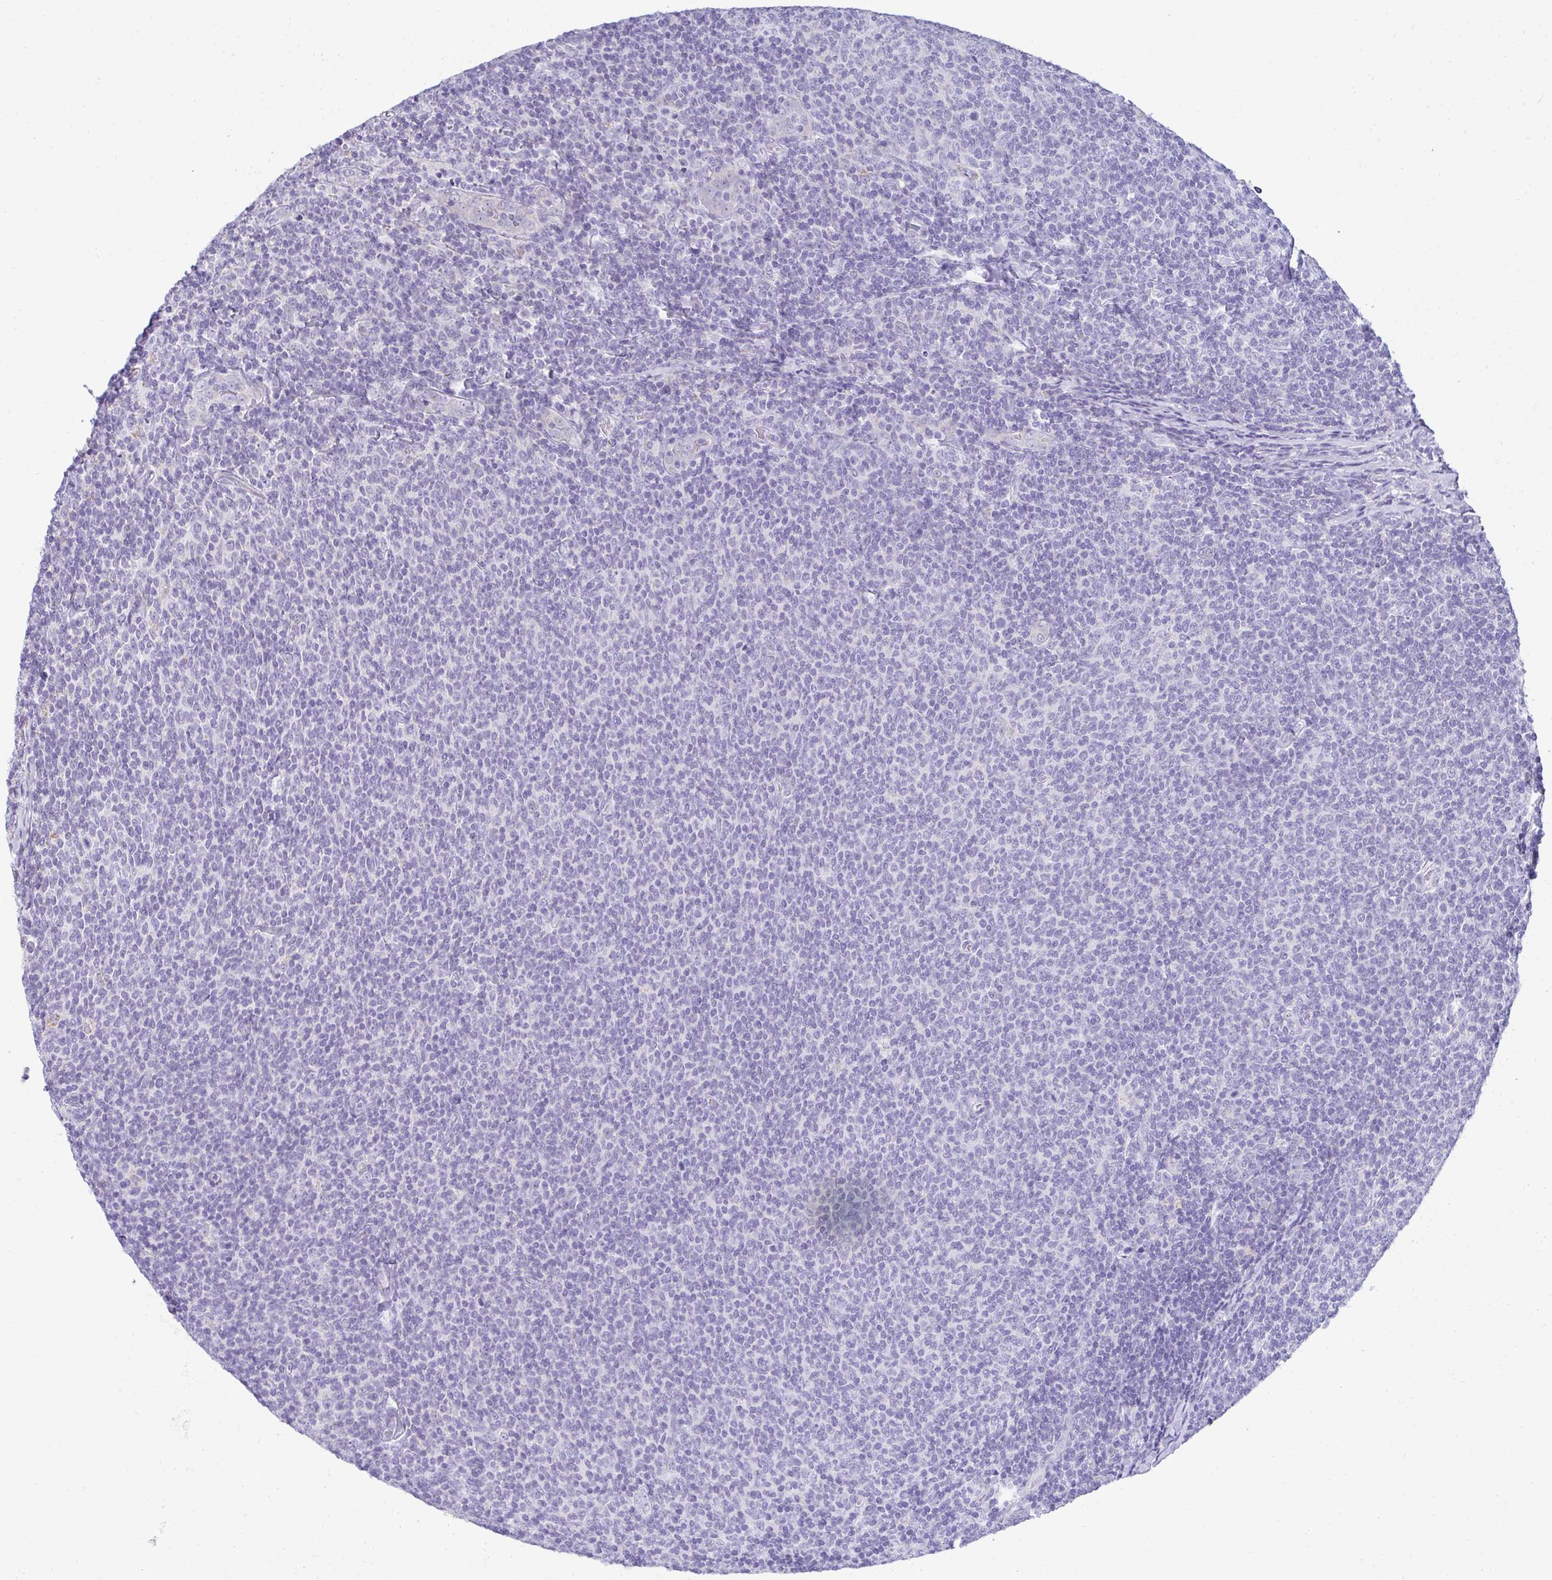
{"staining": {"intensity": "negative", "quantity": "none", "location": "none"}, "tissue": "lymphoma", "cell_type": "Tumor cells", "image_type": "cancer", "snomed": [{"axis": "morphology", "description": "Malignant lymphoma, non-Hodgkin's type, Low grade"}, {"axis": "topography", "description": "Lymph node"}], "caption": "This image is of malignant lymphoma, non-Hodgkin's type (low-grade) stained with IHC to label a protein in brown with the nuclei are counter-stained blue. There is no staining in tumor cells.", "gene": "RLF", "patient": {"sex": "male", "age": 52}}